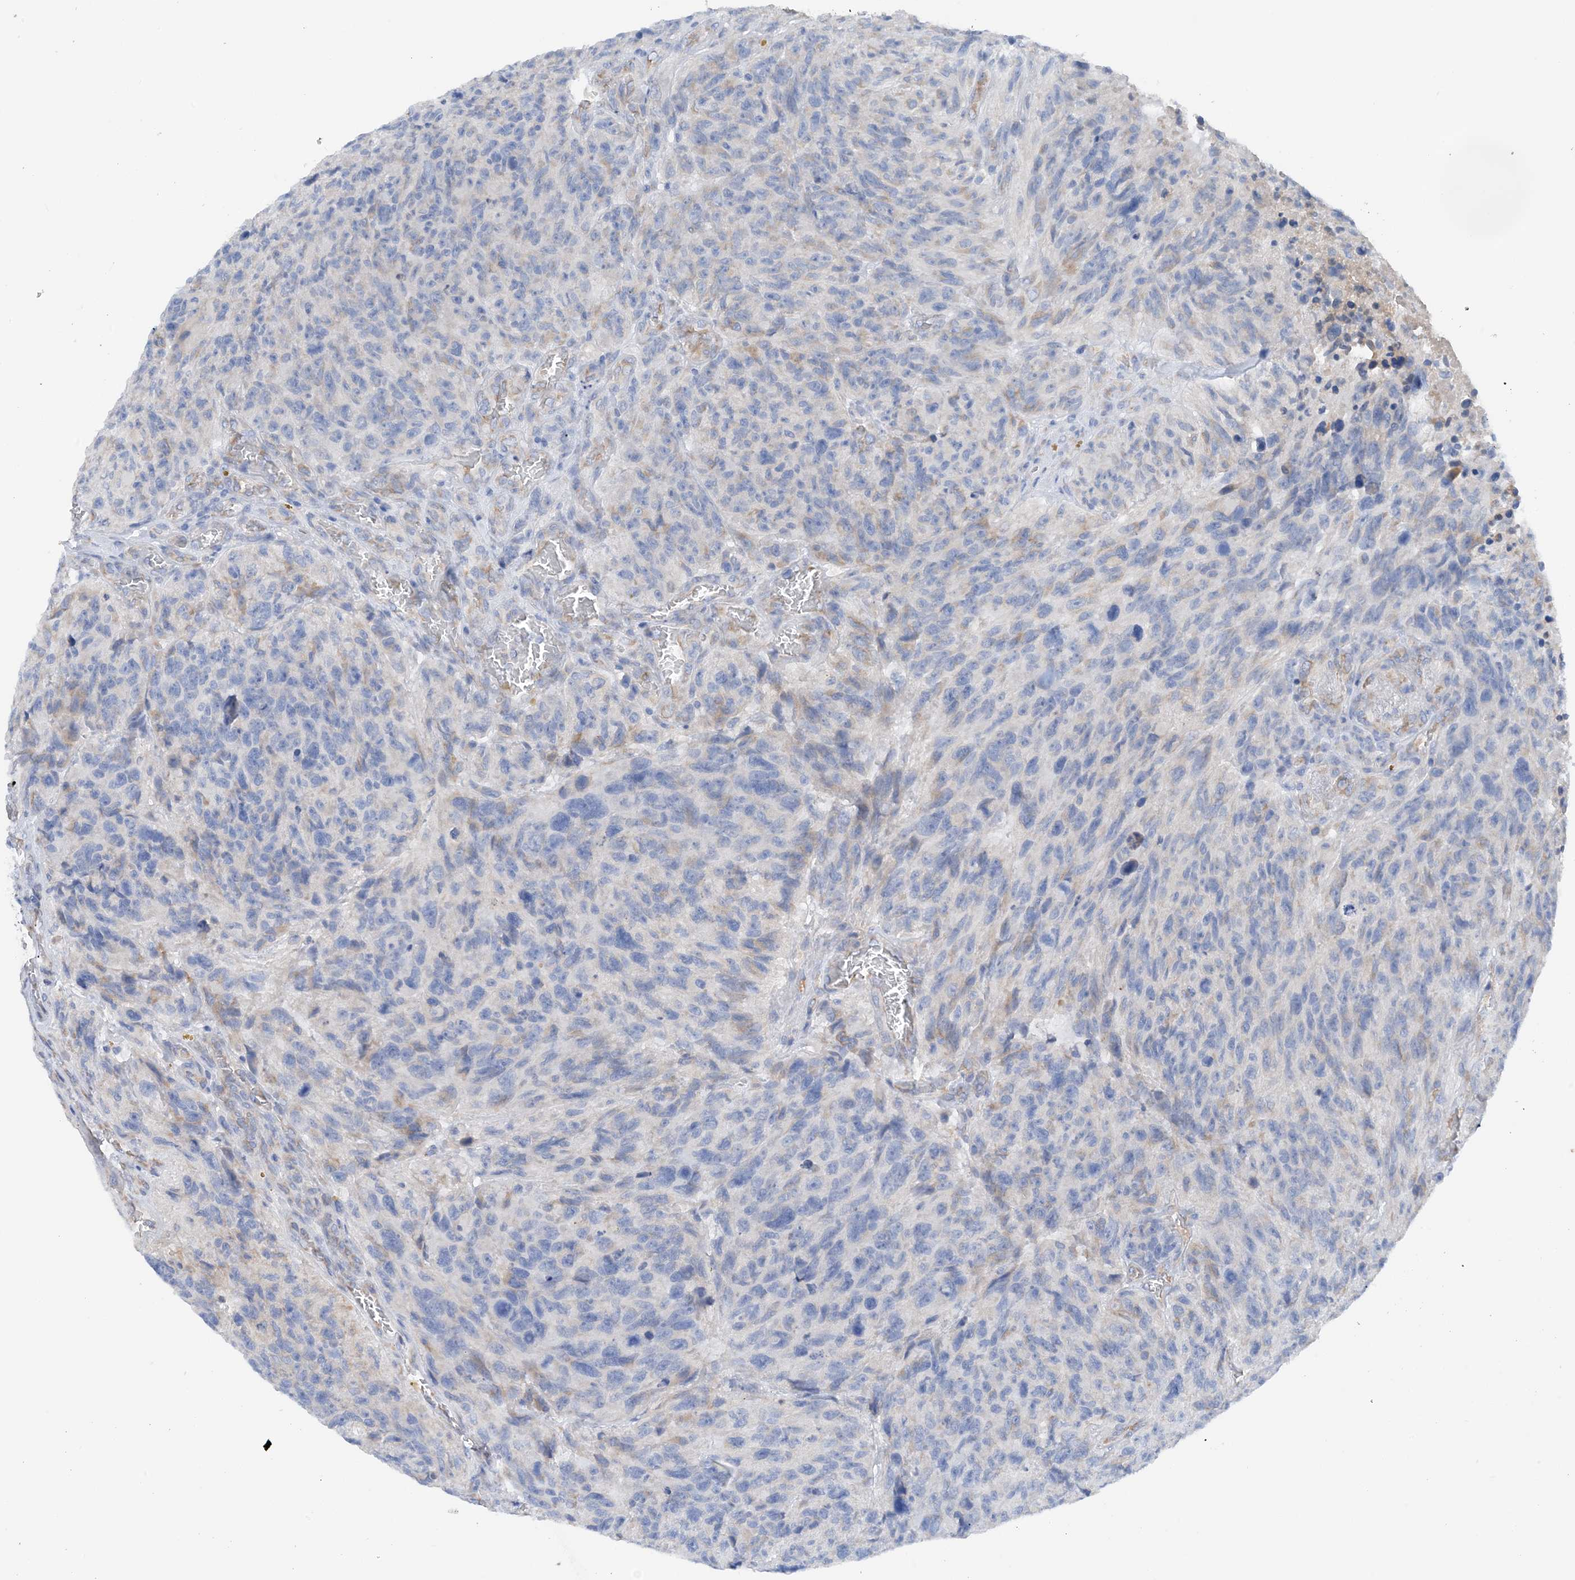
{"staining": {"intensity": "negative", "quantity": "none", "location": "none"}, "tissue": "glioma", "cell_type": "Tumor cells", "image_type": "cancer", "snomed": [{"axis": "morphology", "description": "Glioma, malignant, High grade"}, {"axis": "topography", "description": "Brain"}], "caption": "Protein analysis of malignant glioma (high-grade) shows no significant positivity in tumor cells.", "gene": "SLC5A11", "patient": {"sex": "male", "age": 69}}